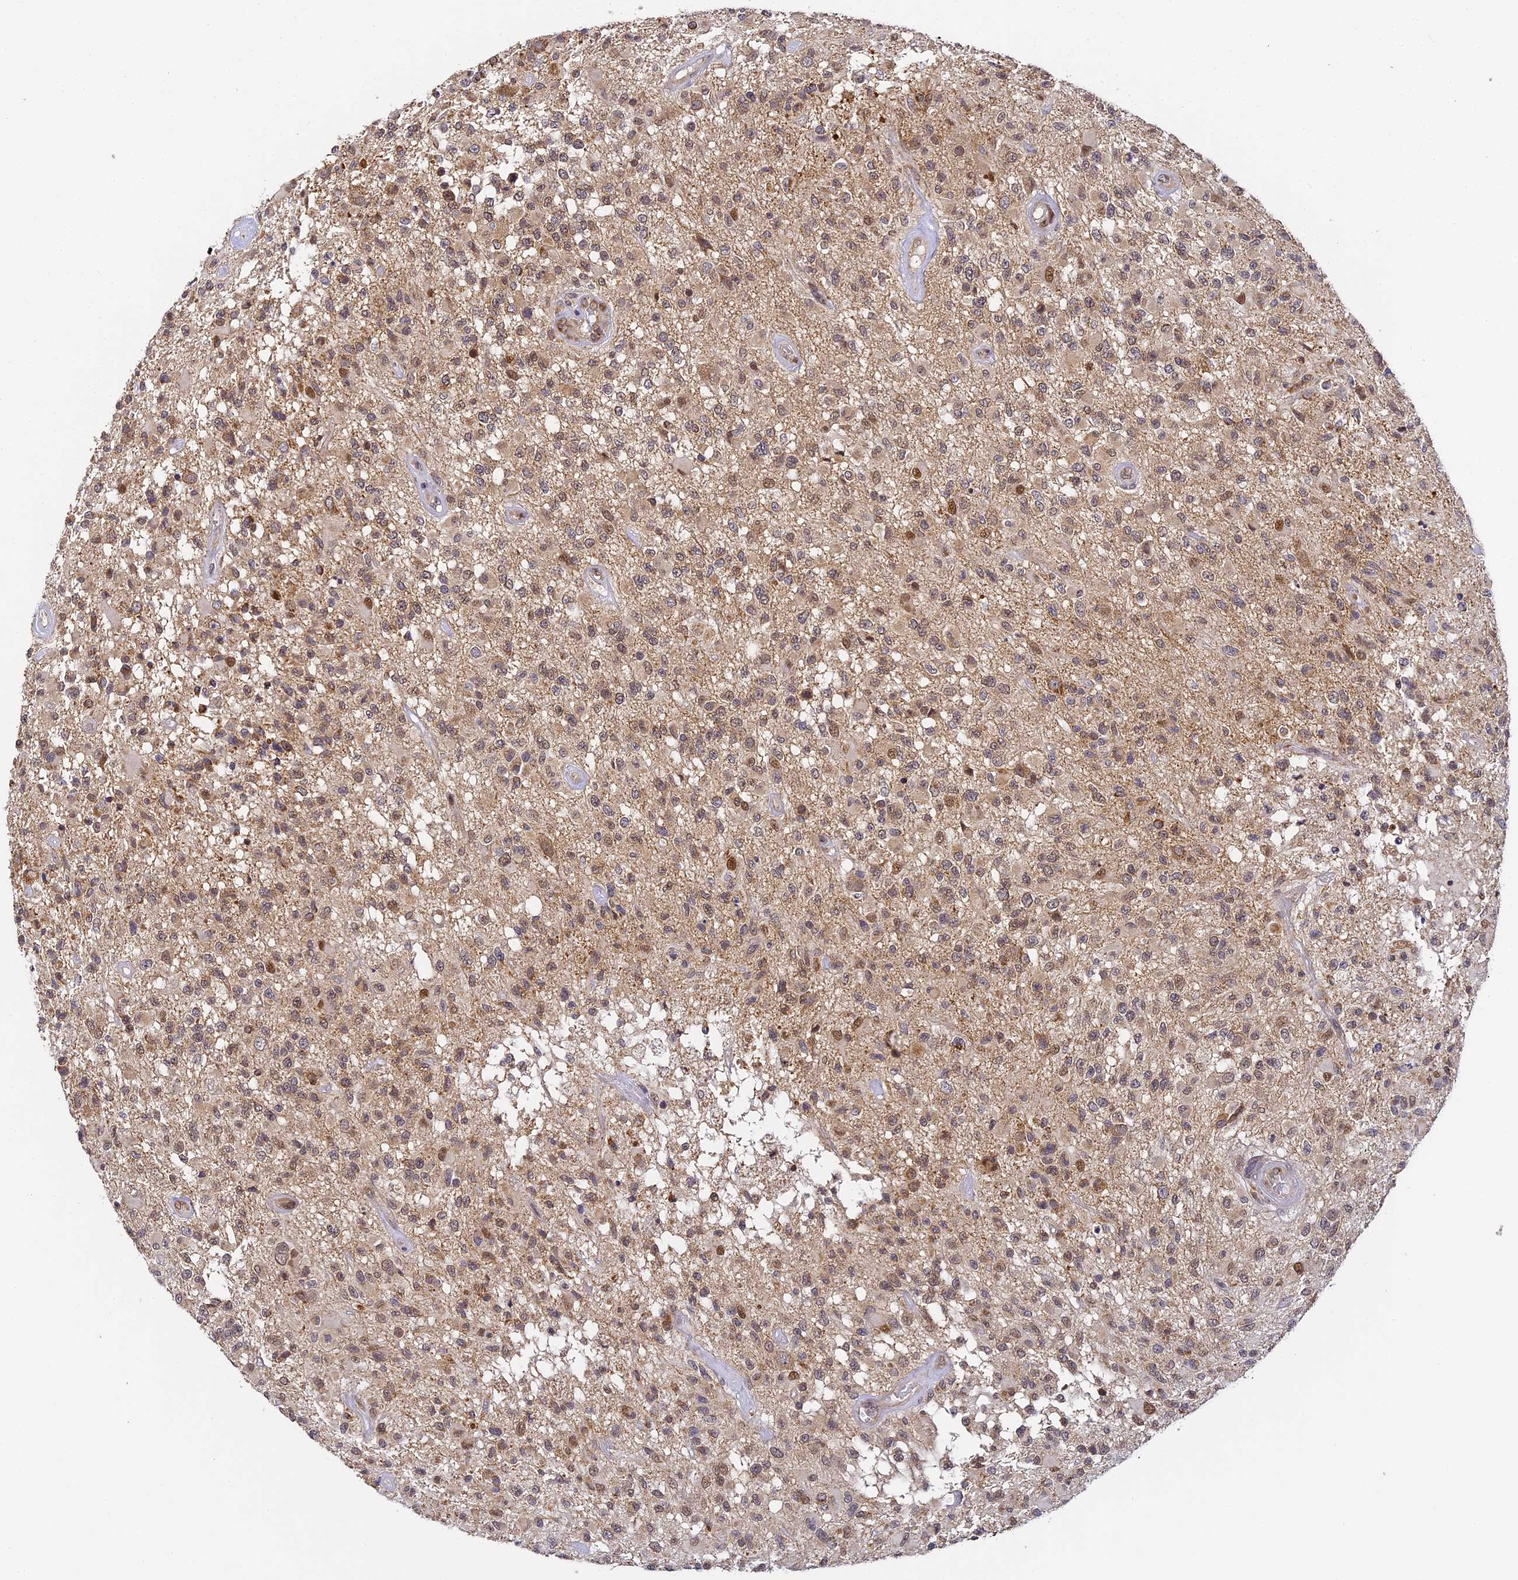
{"staining": {"intensity": "moderate", "quantity": ">75%", "location": "nuclear"}, "tissue": "glioma", "cell_type": "Tumor cells", "image_type": "cancer", "snomed": [{"axis": "morphology", "description": "Glioma, malignant, High grade"}, {"axis": "morphology", "description": "Glioblastoma, NOS"}, {"axis": "topography", "description": "Brain"}], "caption": "A brown stain shows moderate nuclear staining of a protein in malignant high-grade glioma tumor cells. Using DAB (brown) and hematoxylin (blue) stains, captured at high magnification using brightfield microscopy.", "gene": "DNAAF10", "patient": {"sex": "male", "age": 60}}